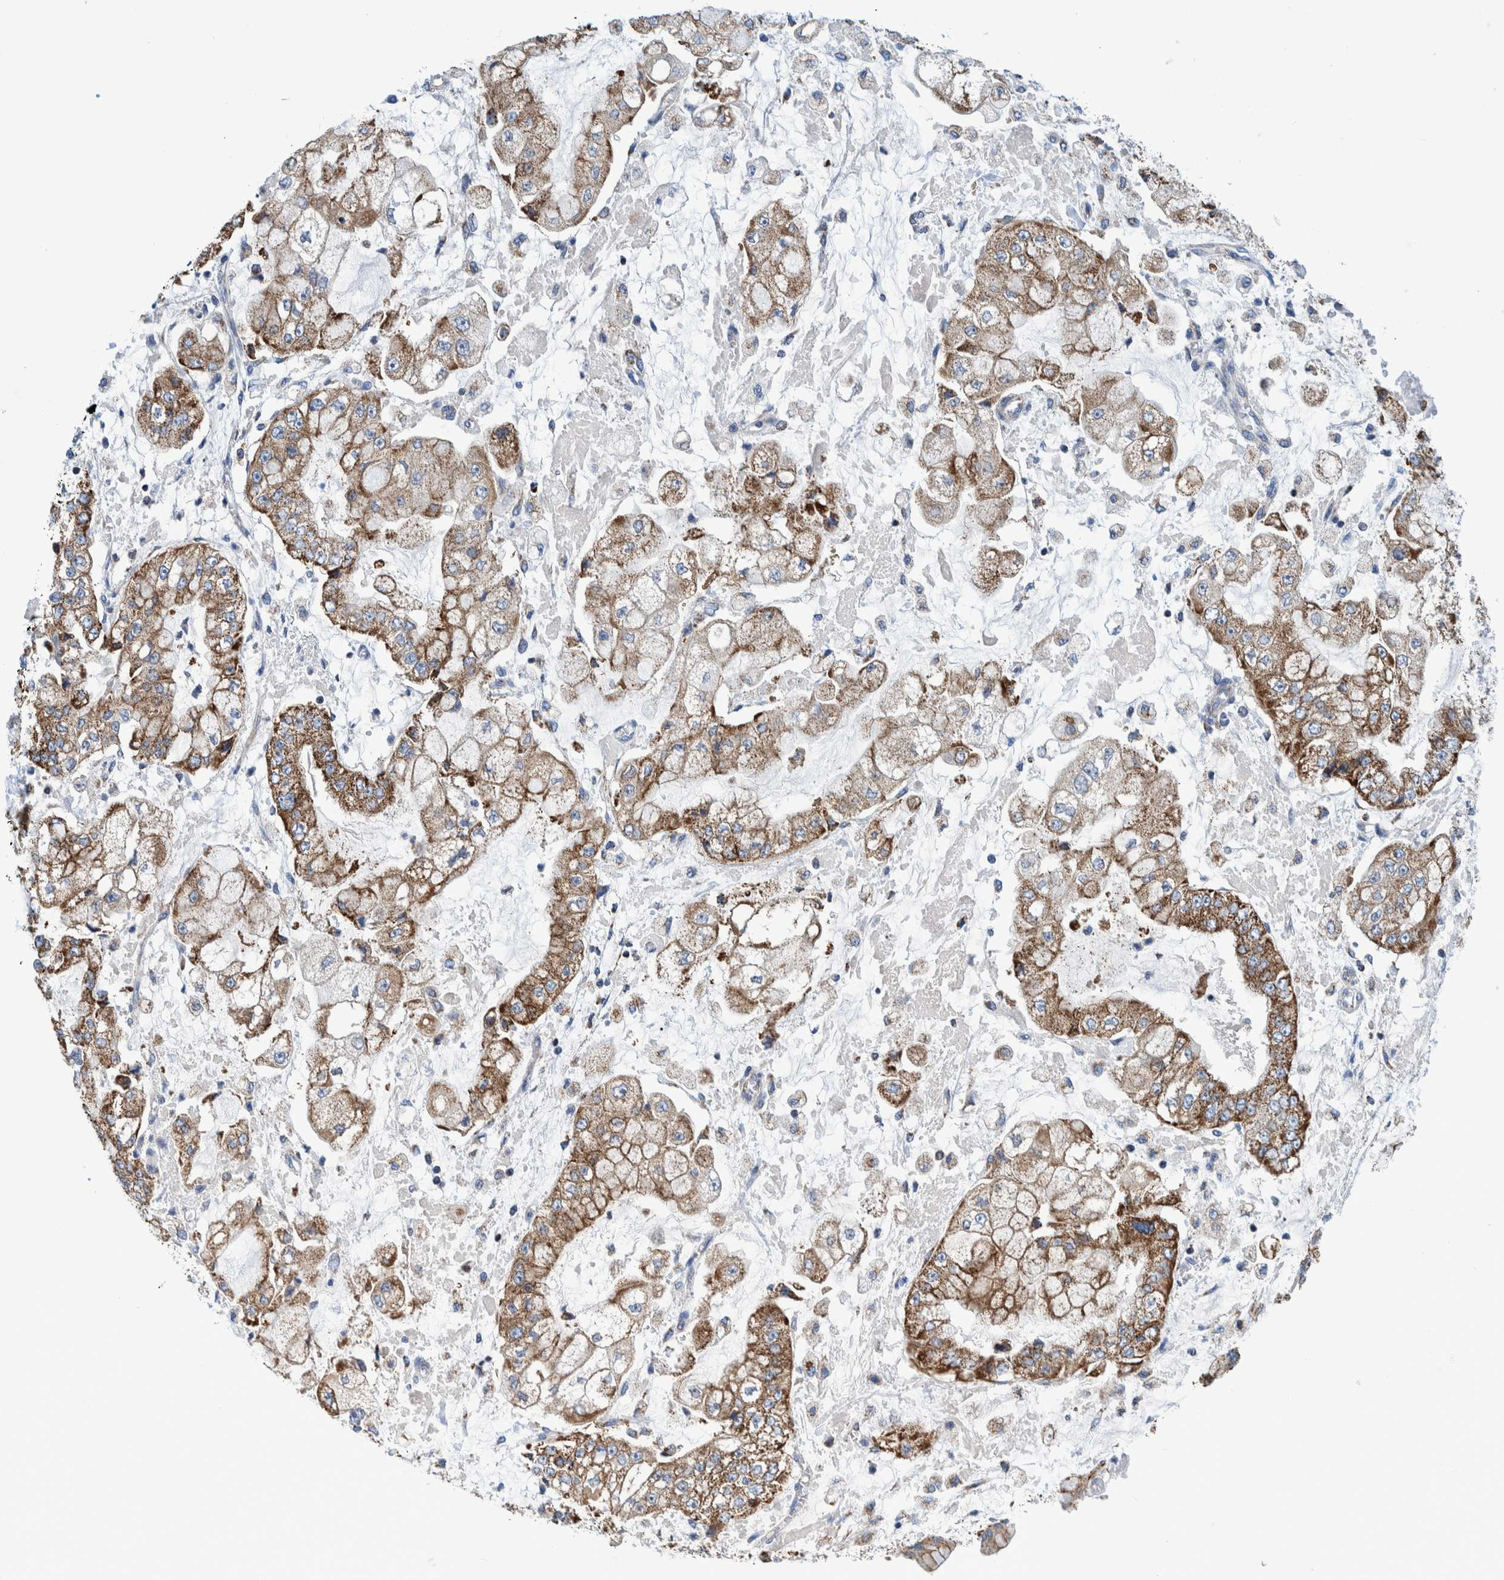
{"staining": {"intensity": "strong", "quantity": ">75%", "location": "cytoplasmic/membranous"}, "tissue": "stomach cancer", "cell_type": "Tumor cells", "image_type": "cancer", "snomed": [{"axis": "morphology", "description": "Adenocarcinoma, NOS"}, {"axis": "topography", "description": "Stomach"}], "caption": "A histopathology image showing strong cytoplasmic/membranous positivity in approximately >75% of tumor cells in stomach cancer (adenocarcinoma), as visualized by brown immunohistochemical staining.", "gene": "BZW2", "patient": {"sex": "male", "age": 76}}